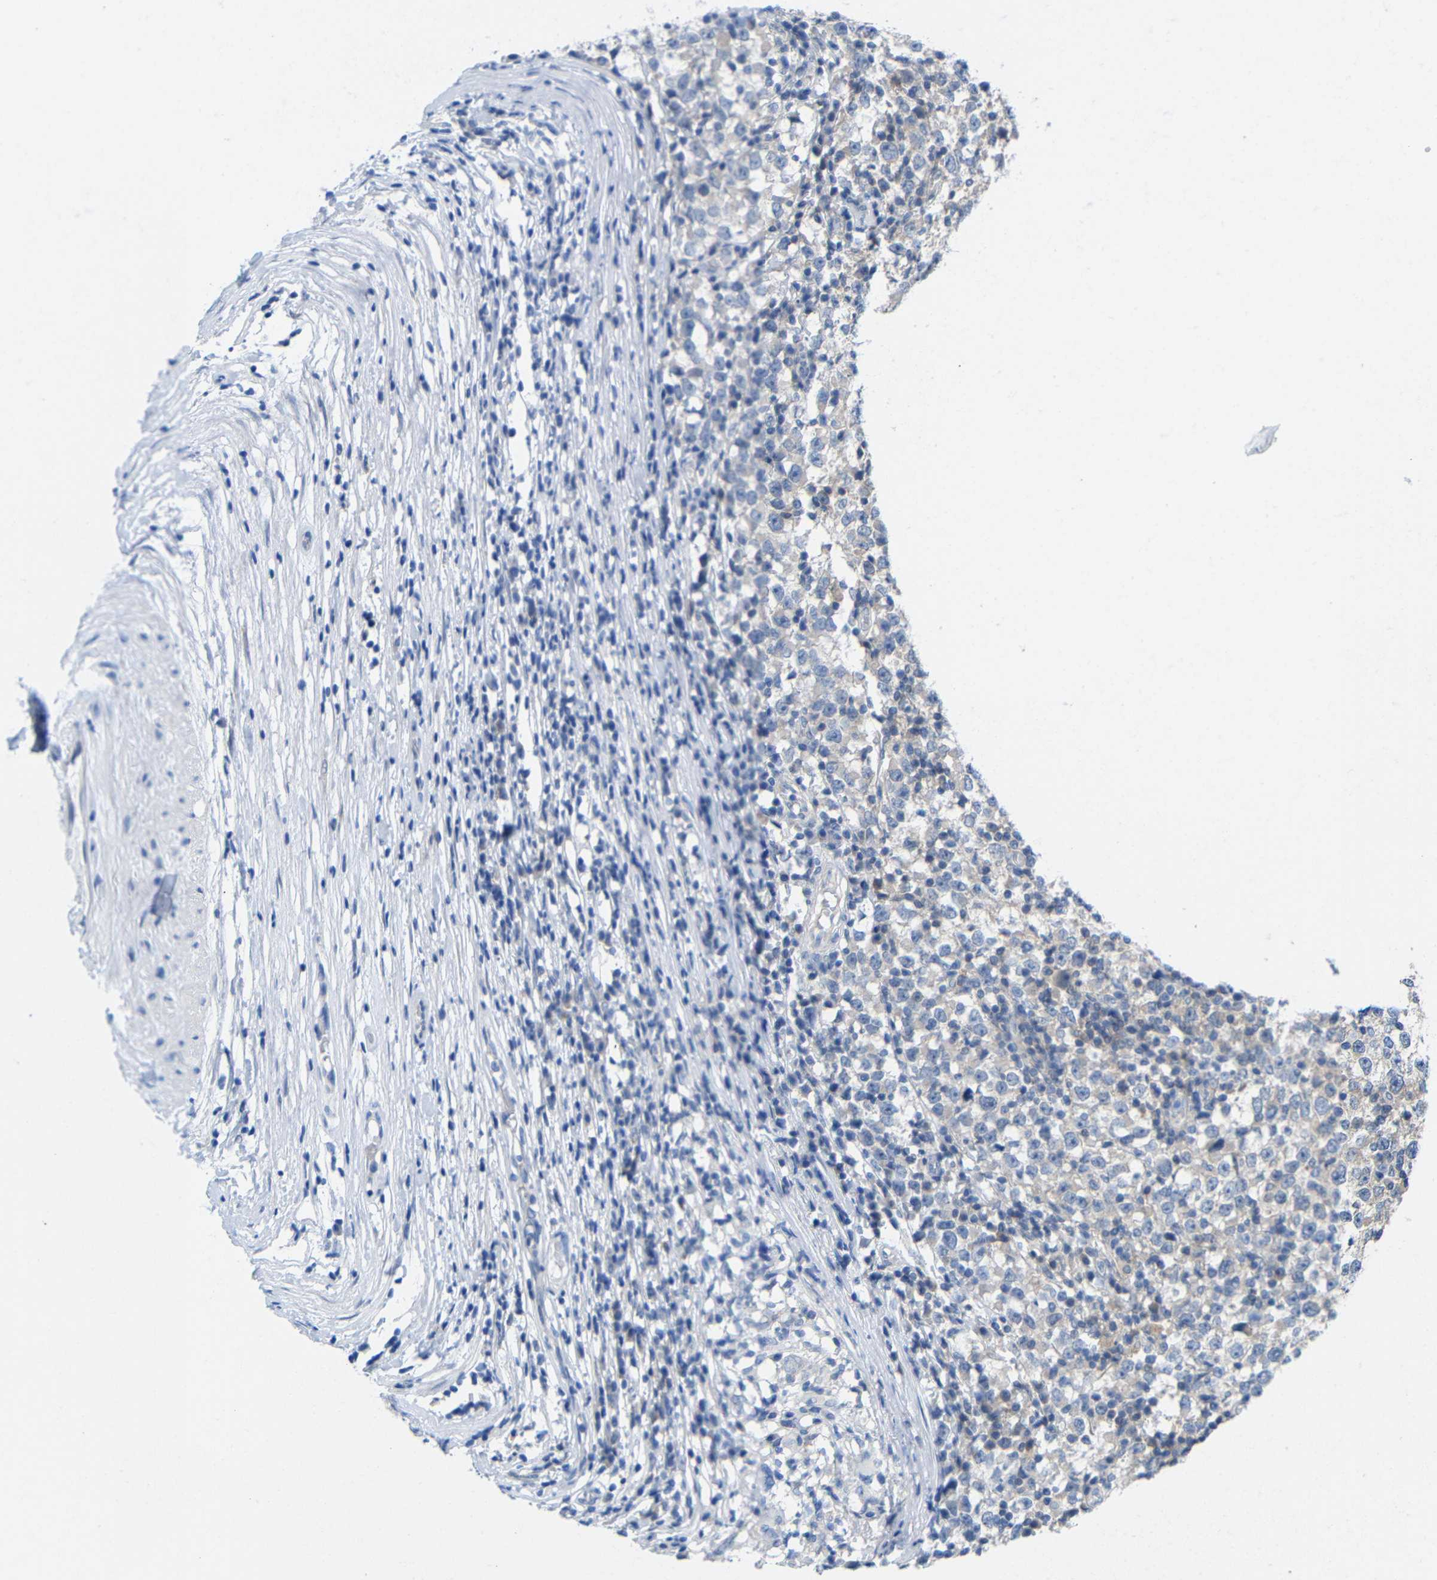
{"staining": {"intensity": "negative", "quantity": "none", "location": "none"}, "tissue": "testis cancer", "cell_type": "Tumor cells", "image_type": "cancer", "snomed": [{"axis": "morphology", "description": "Seminoma, NOS"}, {"axis": "topography", "description": "Testis"}], "caption": "High power microscopy image of an immunohistochemistry (IHC) image of seminoma (testis), revealing no significant positivity in tumor cells. (Immunohistochemistry, brightfield microscopy, high magnification).", "gene": "PEBP1", "patient": {"sex": "male", "age": 65}}